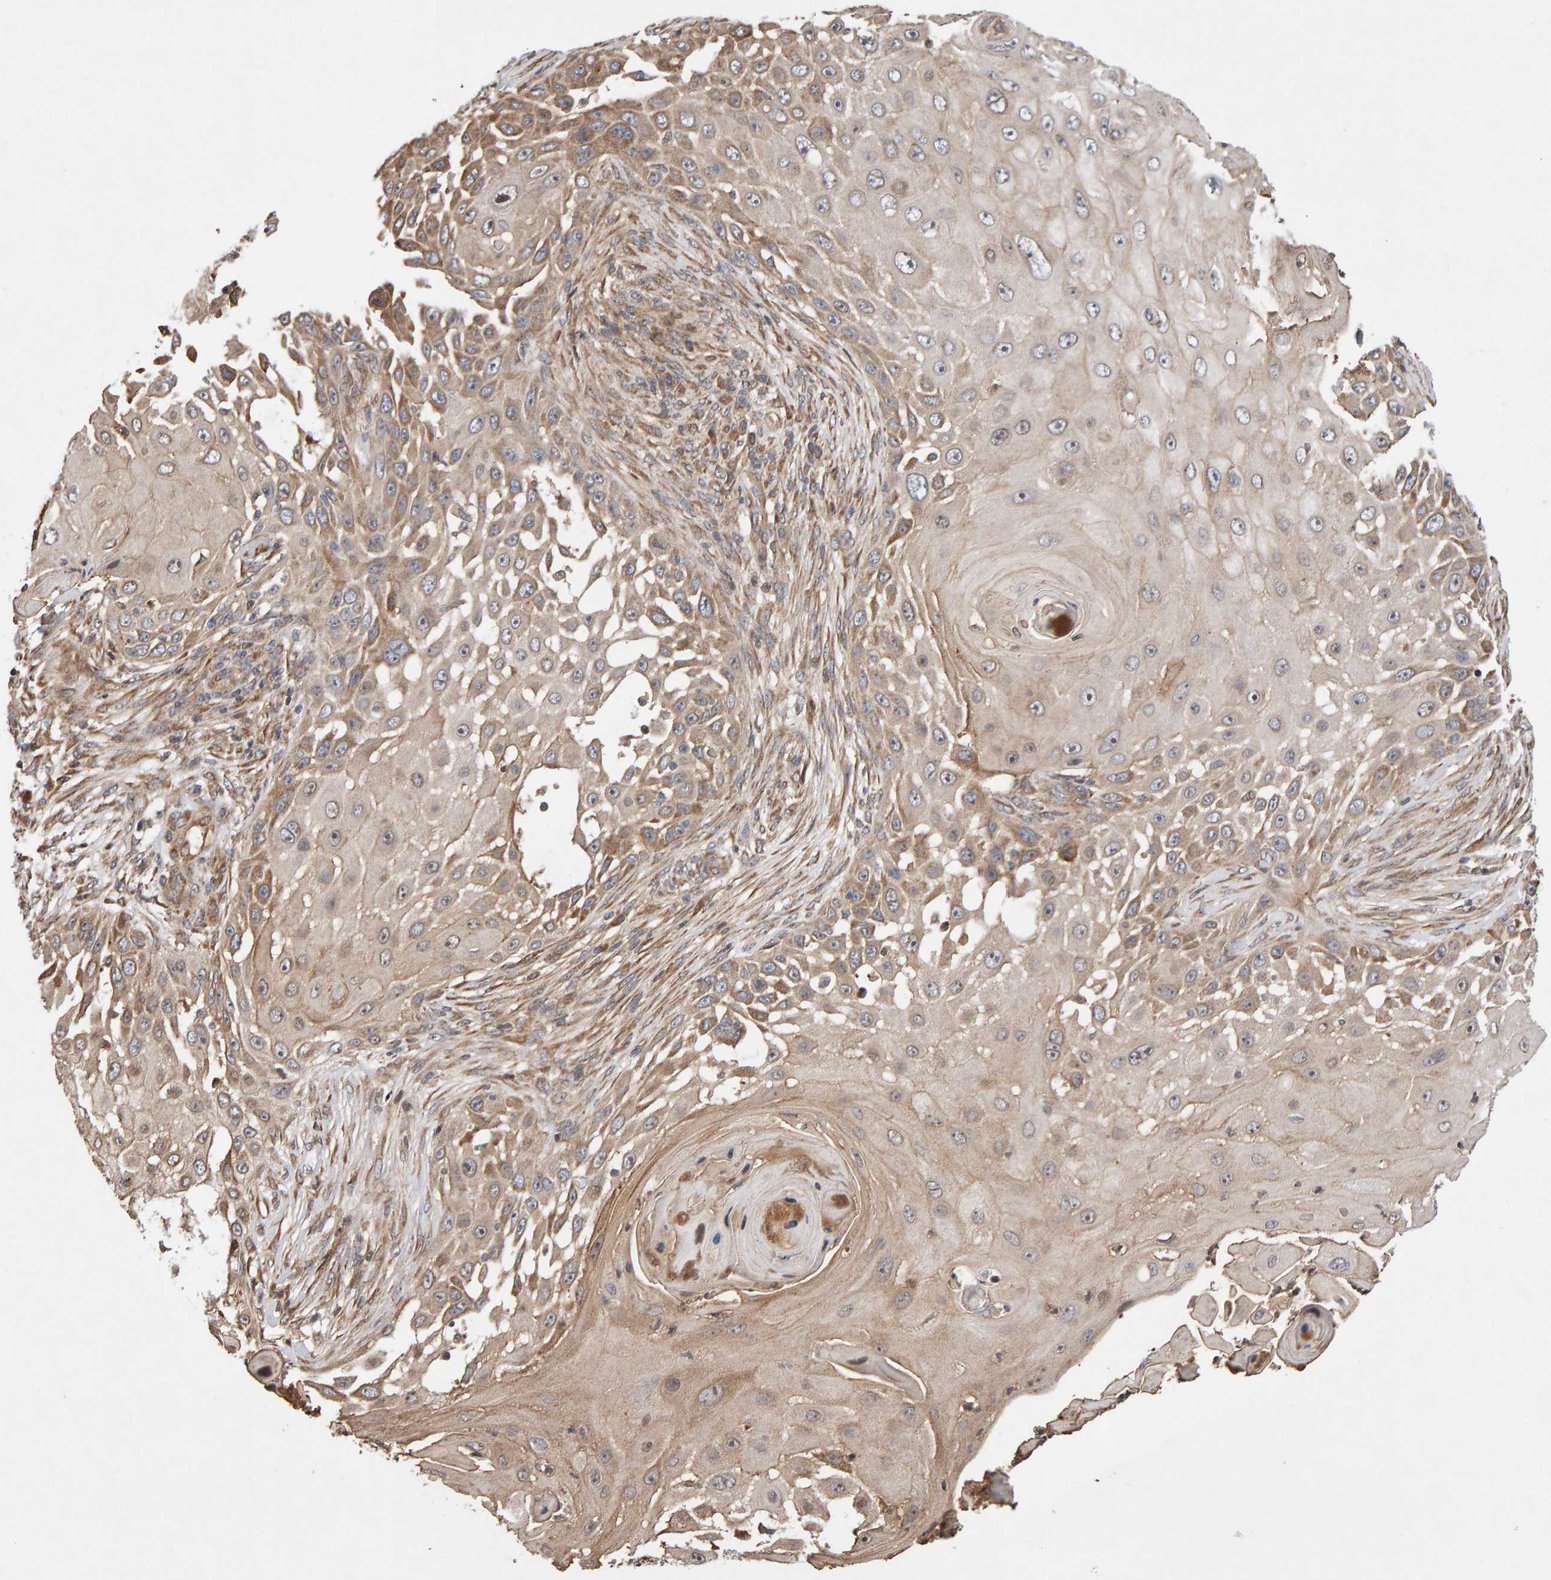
{"staining": {"intensity": "moderate", "quantity": ">75%", "location": "cytoplasmic/membranous"}, "tissue": "skin cancer", "cell_type": "Tumor cells", "image_type": "cancer", "snomed": [{"axis": "morphology", "description": "Squamous cell carcinoma, NOS"}, {"axis": "topography", "description": "Skin"}], "caption": "This is a photomicrograph of IHC staining of skin cancer, which shows moderate positivity in the cytoplasmic/membranous of tumor cells.", "gene": "LZTS1", "patient": {"sex": "female", "age": 44}}